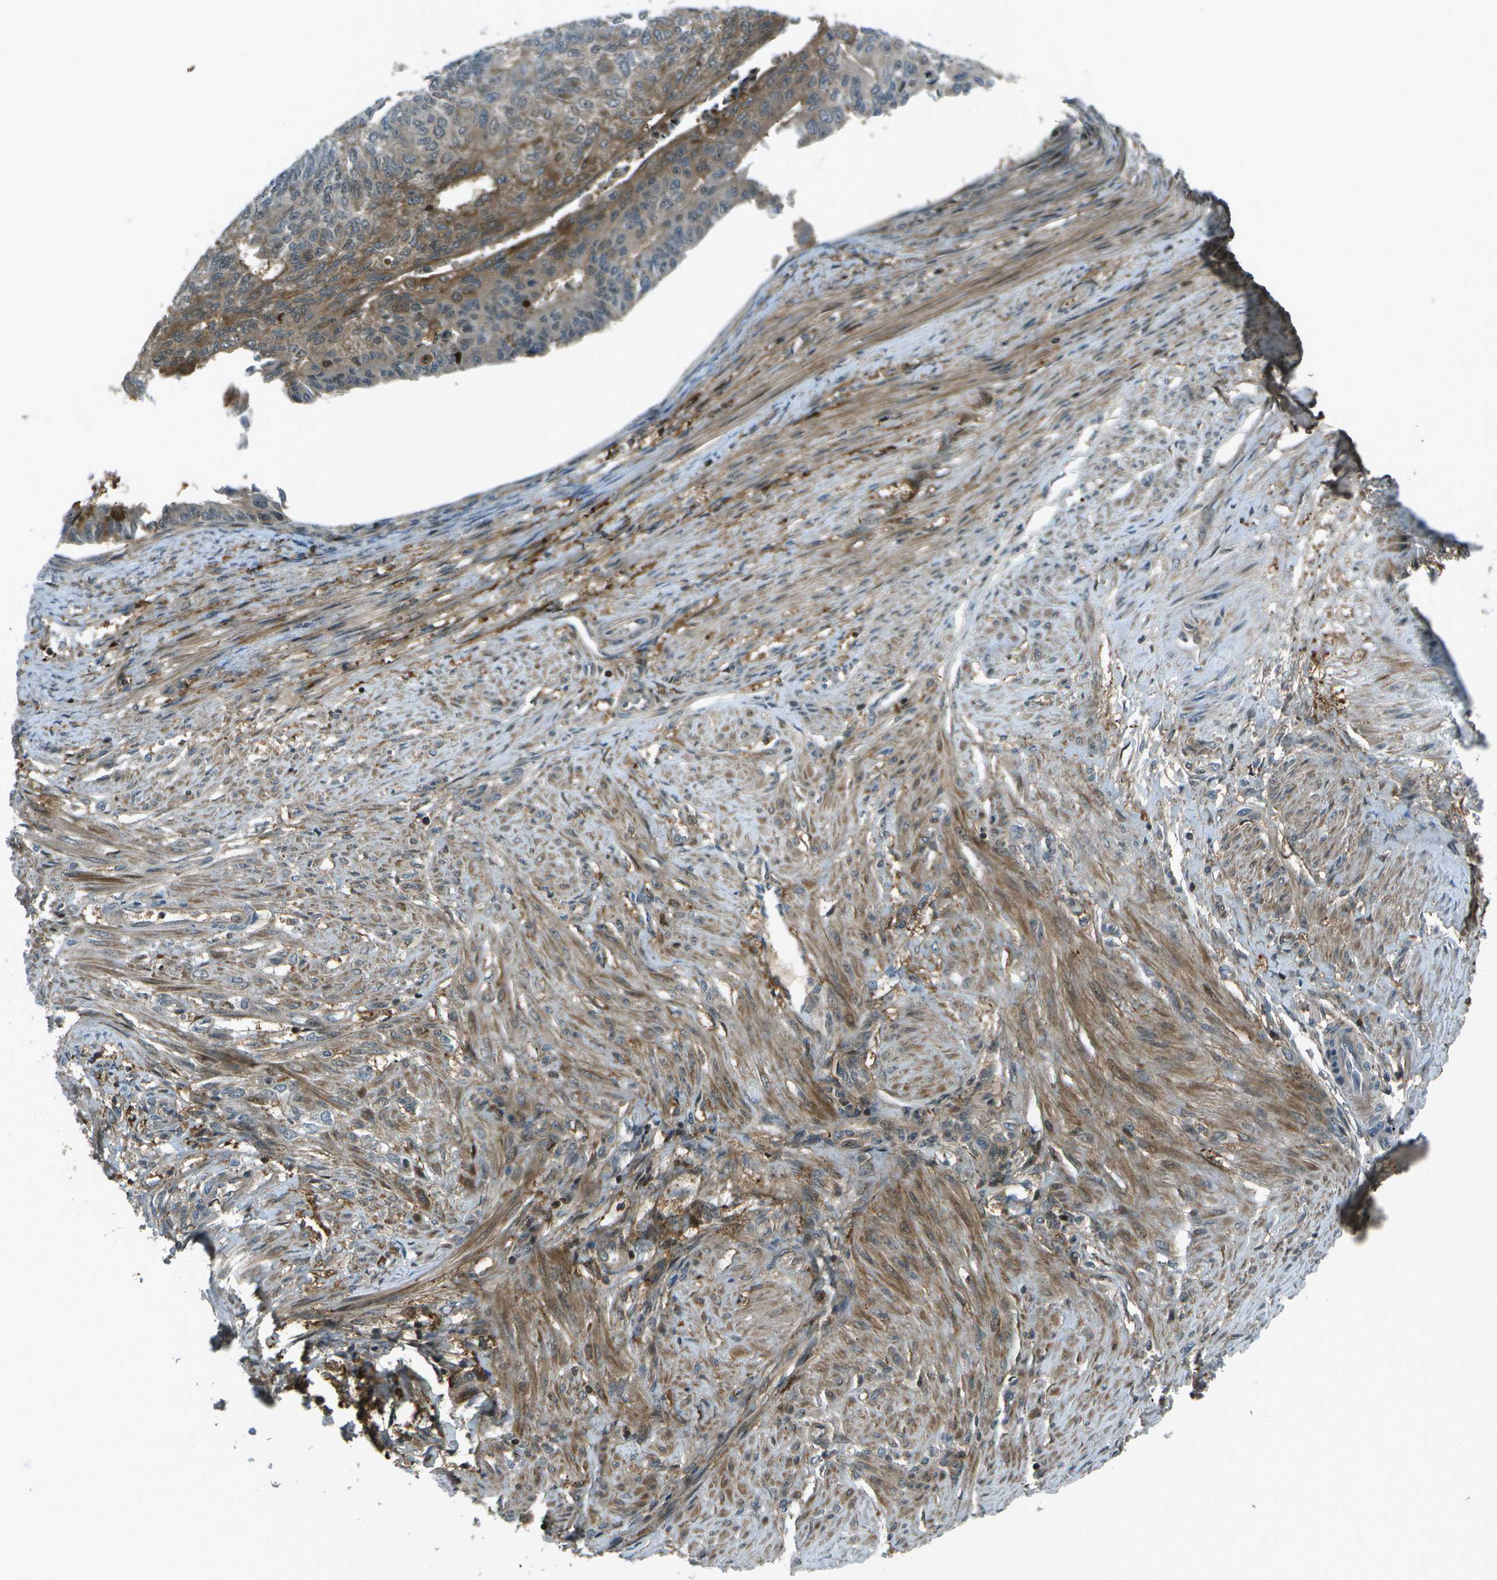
{"staining": {"intensity": "moderate", "quantity": ">75%", "location": "cytoplasmic/membranous"}, "tissue": "endometrial cancer", "cell_type": "Tumor cells", "image_type": "cancer", "snomed": [{"axis": "morphology", "description": "Adenocarcinoma, NOS"}, {"axis": "topography", "description": "Endometrium"}], "caption": "High-power microscopy captured an immunohistochemistry (IHC) micrograph of endometrial cancer (adenocarcinoma), revealing moderate cytoplasmic/membranous positivity in approximately >75% of tumor cells. (IHC, brightfield microscopy, high magnification).", "gene": "TMEM19", "patient": {"sex": "female", "age": 32}}